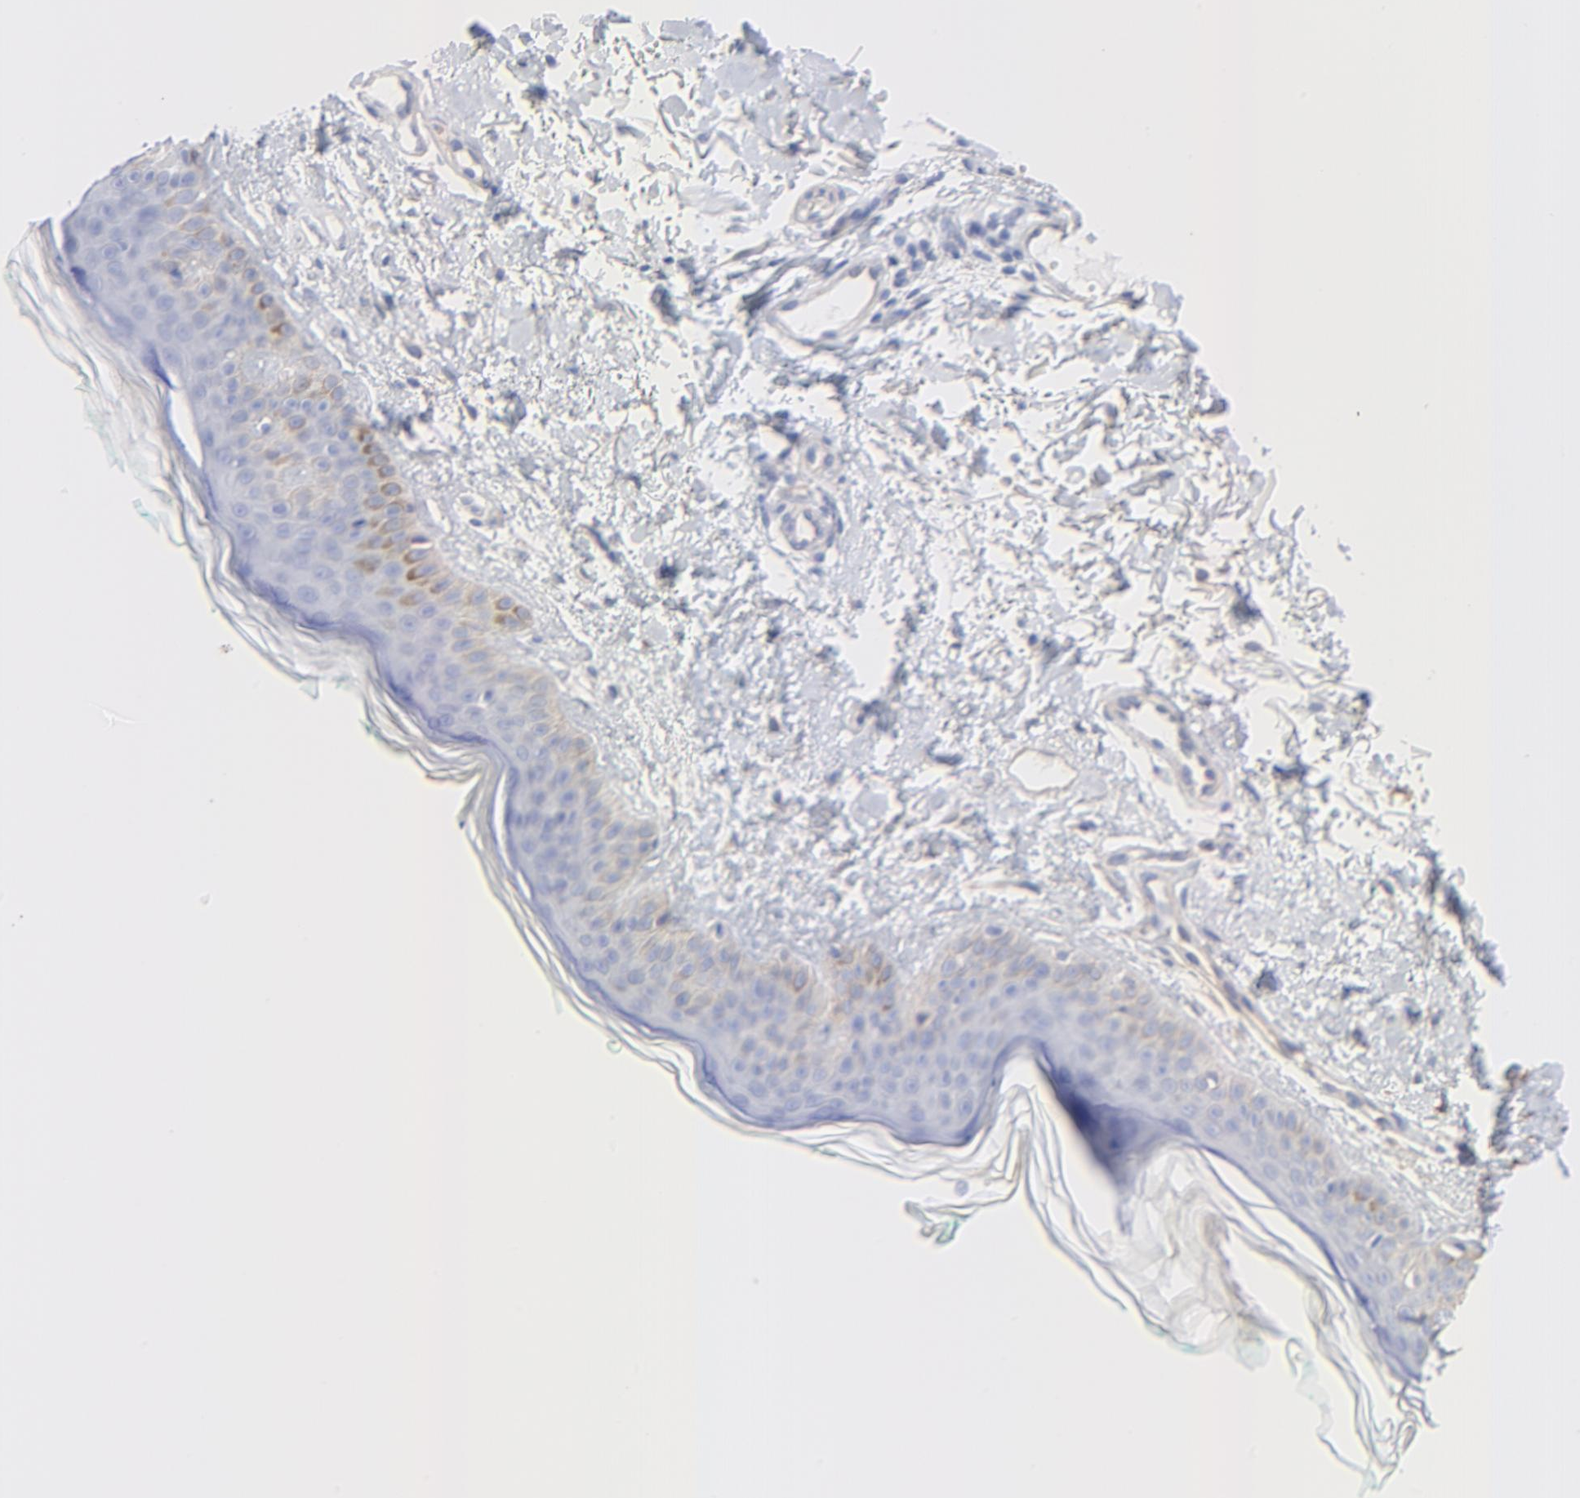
{"staining": {"intensity": "negative", "quantity": "none", "location": "none"}, "tissue": "skin", "cell_type": "Fibroblasts", "image_type": "normal", "snomed": [{"axis": "morphology", "description": "Normal tissue, NOS"}, {"axis": "topography", "description": "Skin"}], "caption": "A high-resolution photomicrograph shows IHC staining of unremarkable skin, which exhibits no significant positivity in fibroblasts.", "gene": "CAV1", "patient": {"sex": "male", "age": 71}}